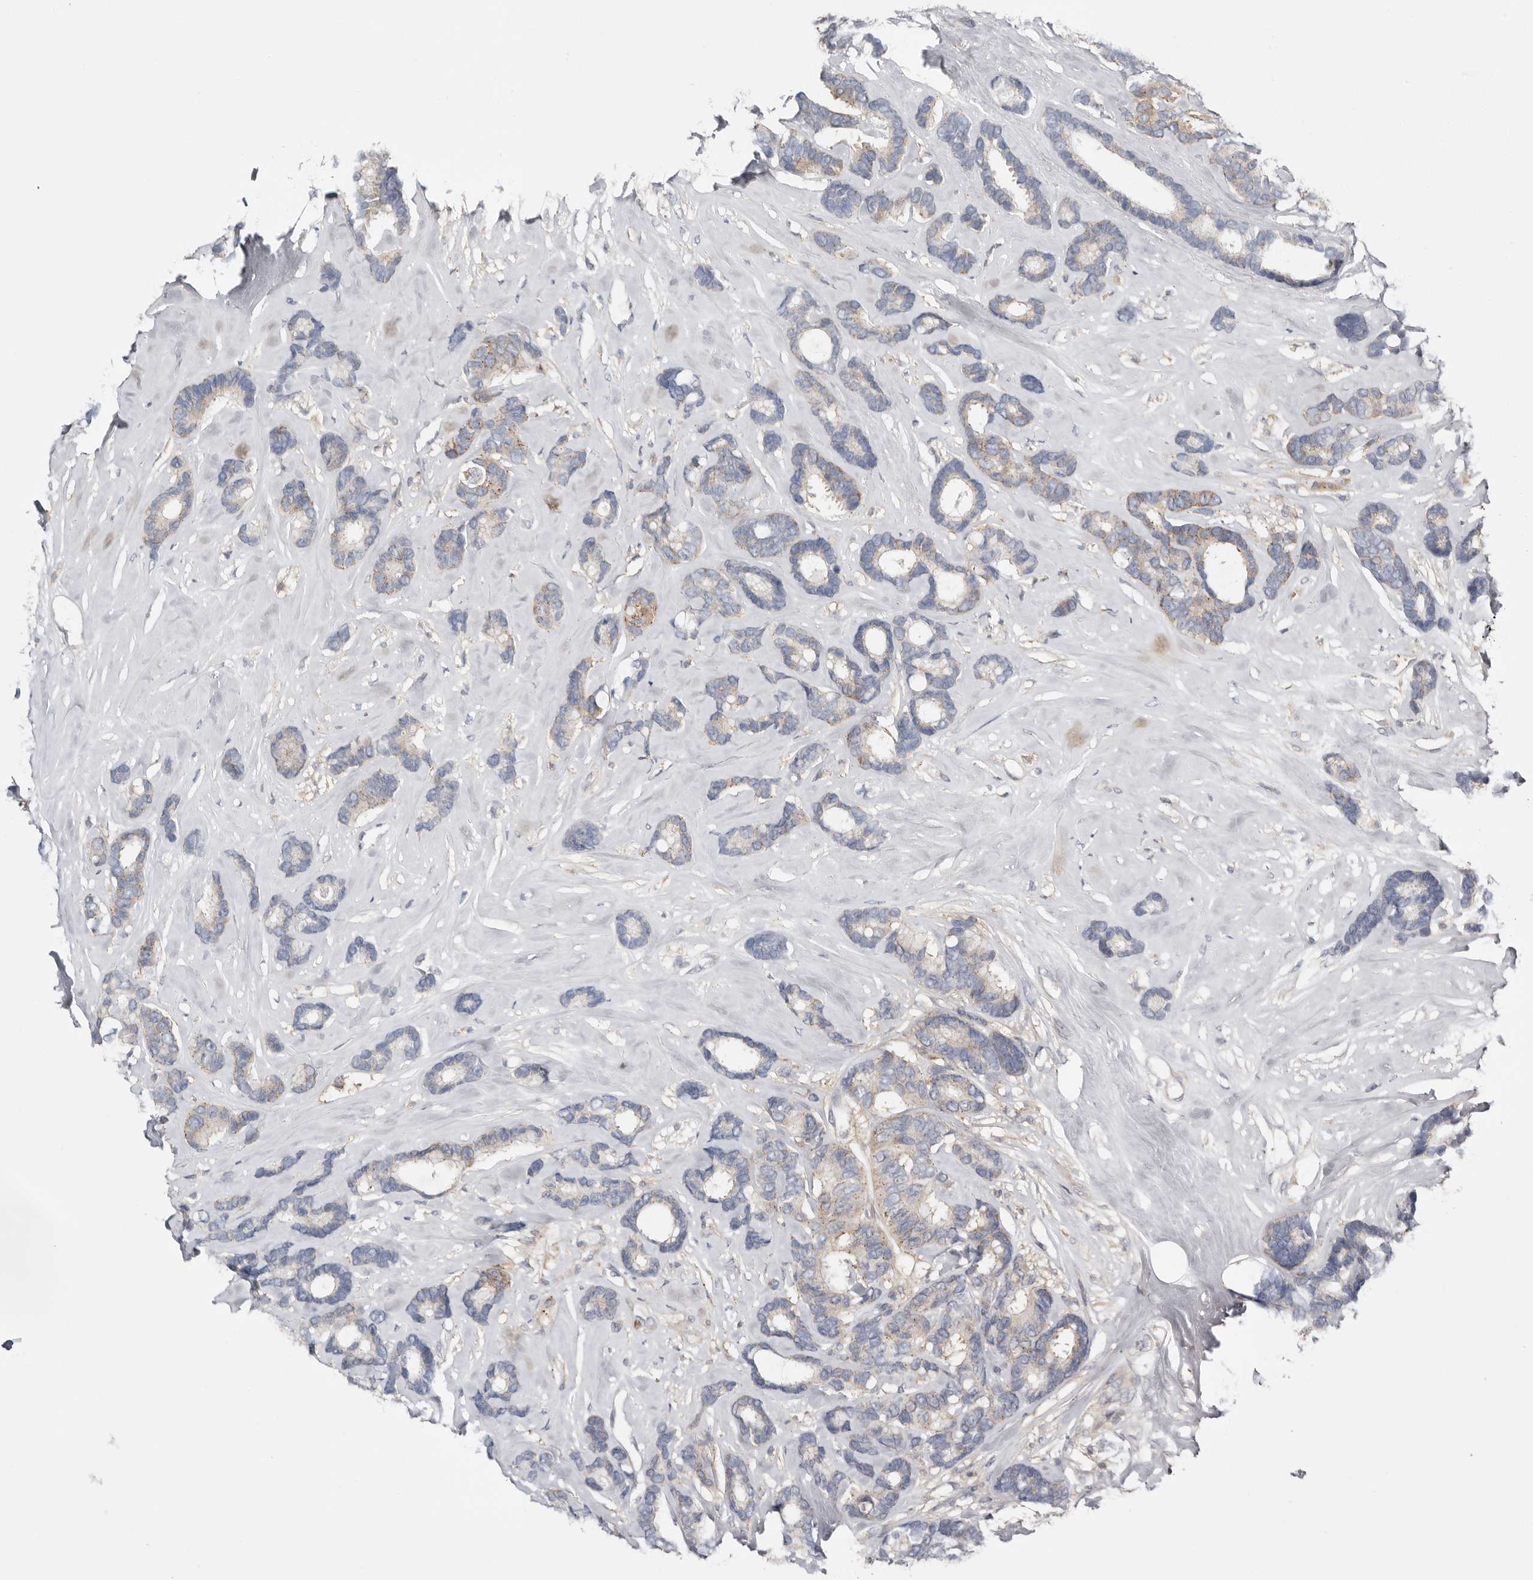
{"staining": {"intensity": "weak", "quantity": "<25%", "location": "cytoplasmic/membranous"}, "tissue": "breast cancer", "cell_type": "Tumor cells", "image_type": "cancer", "snomed": [{"axis": "morphology", "description": "Duct carcinoma"}, {"axis": "topography", "description": "Breast"}], "caption": "Immunohistochemistry (IHC) image of human breast invasive ductal carcinoma stained for a protein (brown), which reveals no staining in tumor cells. Brightfield microscopy of immunohistochemistry stained with DAB (3,3'-diaminobenzidine) (brown) and hematoxylin (blue), captured at high magnification.", "gene": "MSRB2", "patient": {"sex": "female", "age": 87}}